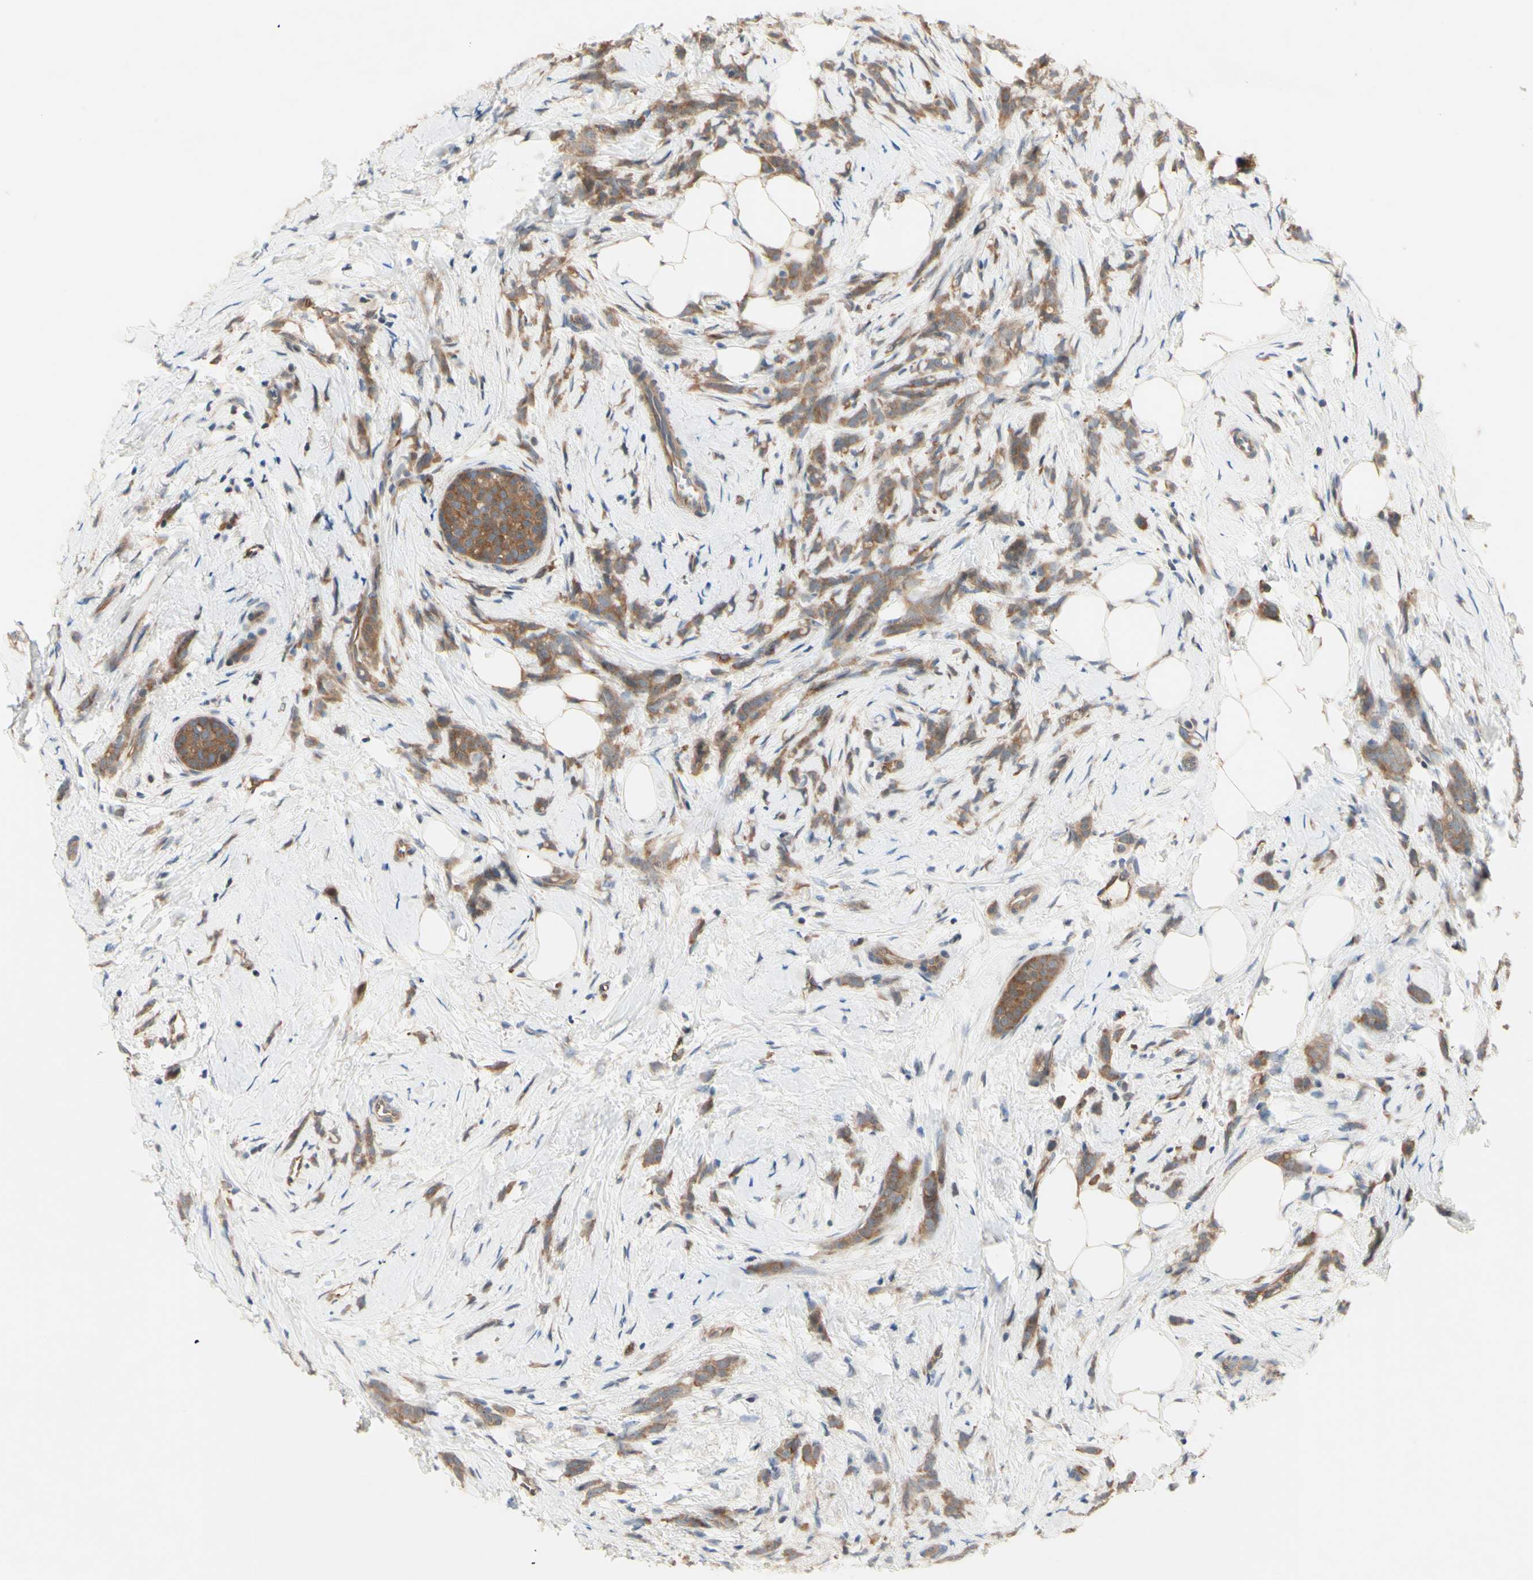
{"staining": {"intensity": "moderate", "quantity": ">75%", "location": "cytoplasmic/membranous"}, "tissue": "breast cancer", "cell_type": "Tumor cells", "image_type": "cancer", "snomed": [{"axis": "morphology", "description": "Lobular carcinoma, in situ"}, {"axis": "morphology", "description": "Lobular carcinoma"}, {"axis": "topography", "description": "Breast"}], "caption": "IHC of breast cancer (lobular carcinoma) demonstrates medium levels of moderate cytoplasmic/membranous expression in approximately >75% of tumor cells.", "gene": "DYNLRB1", "patient": {"sex": "female", "age": 41}}